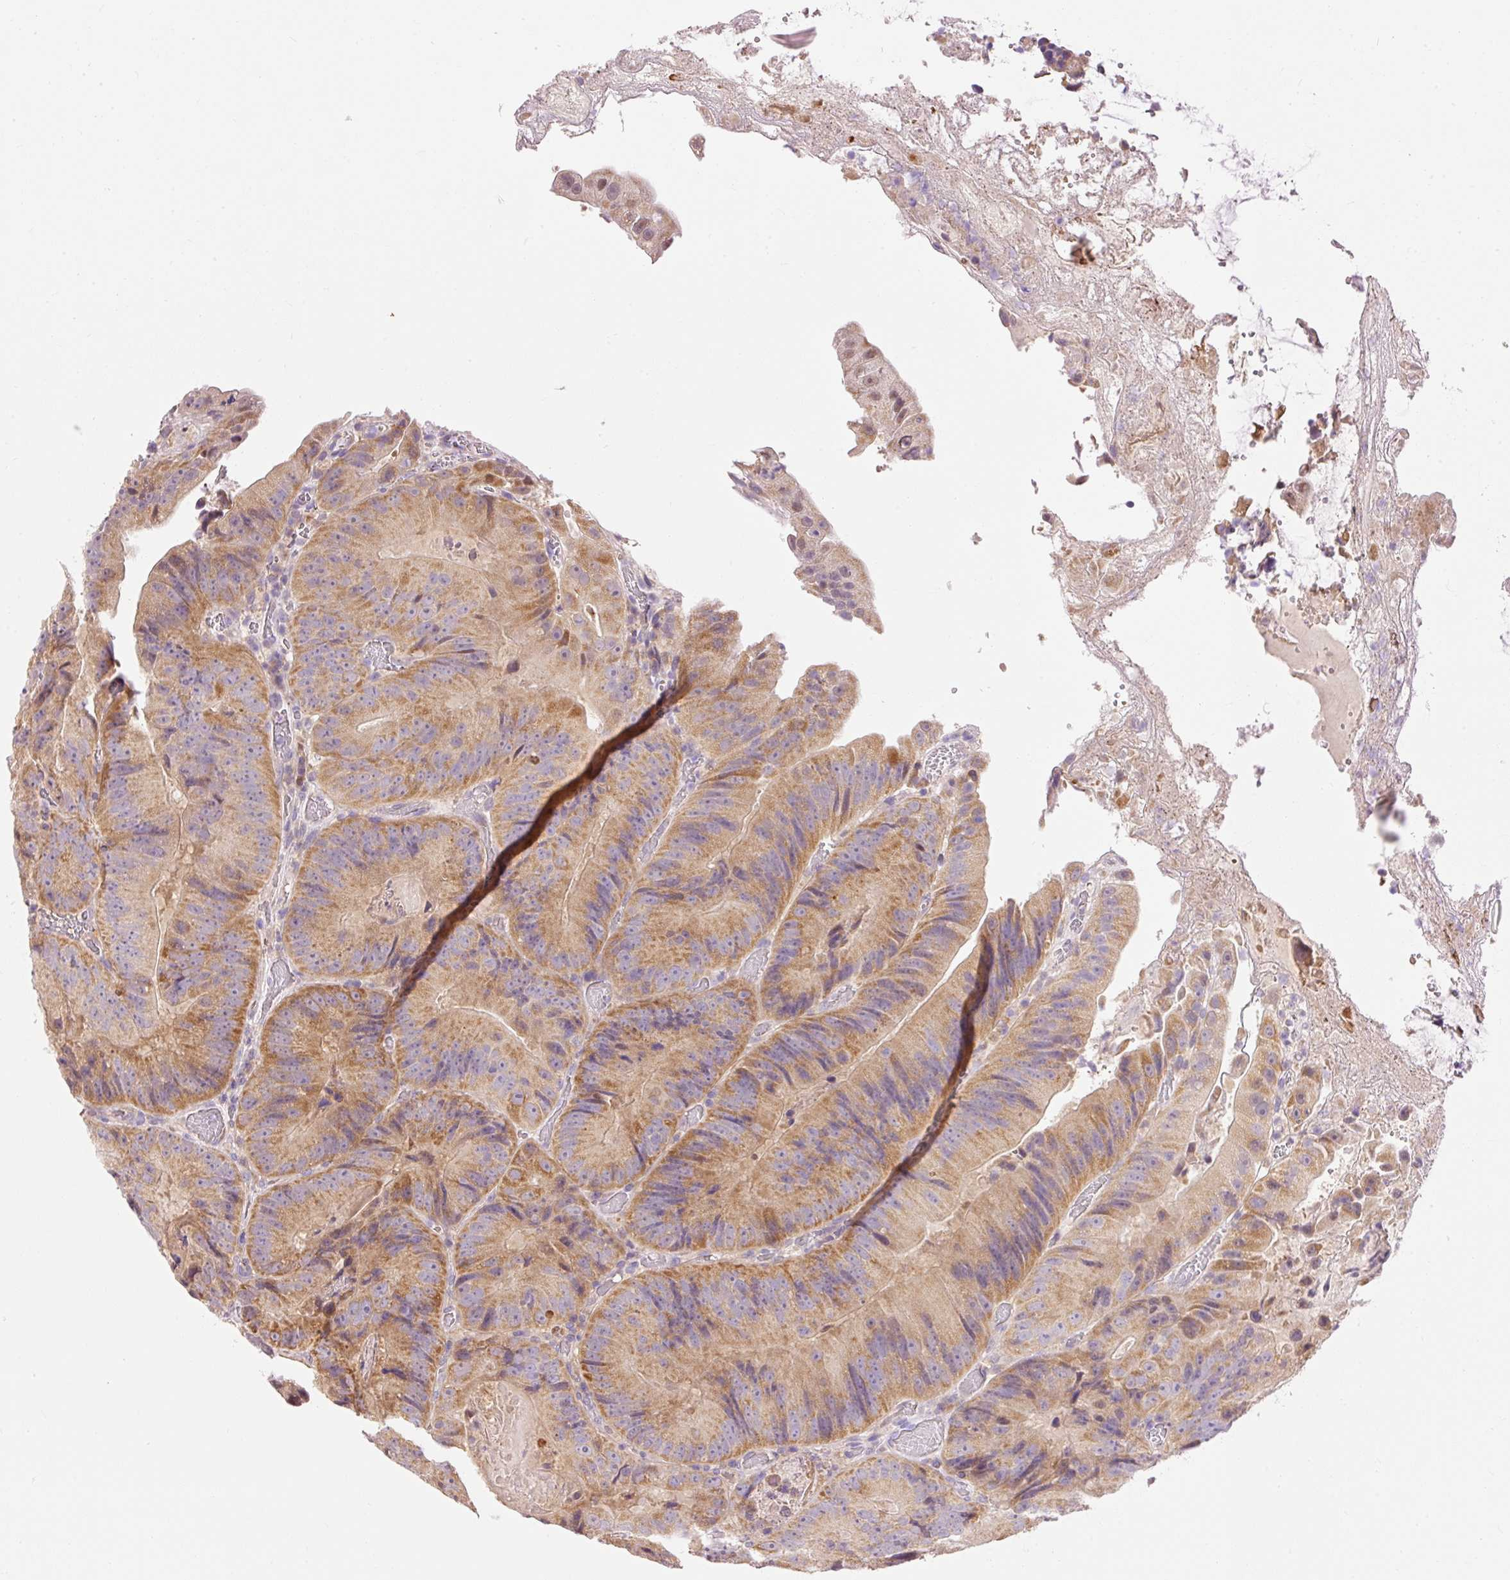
{"staining": {"intensity": "moderate", "quantity": ">75%", "location": "cytoplasmic/membranous"}, "tissue": "colorectal cancer", "cell_type": "Tumor cells", "image_type": "cancer", "snomed": [{"axis": "morphology", "description": "Adenocarcinoma, NOS"}, {"axis": "topography", "description": "Colon"}], "caption": "Adenocarcinoma (colorectal) stained with DAB (3,3'-diaminobenzidine) immunohistochemistry exhibits medium levels of moderate cytoplasmic/membranous staining in approximately >75% of tumor cells. (IHC, brightfield microscopy, high magnification).", "gene": "IMMT", "patient": {"sex": "female", "age": 86}}